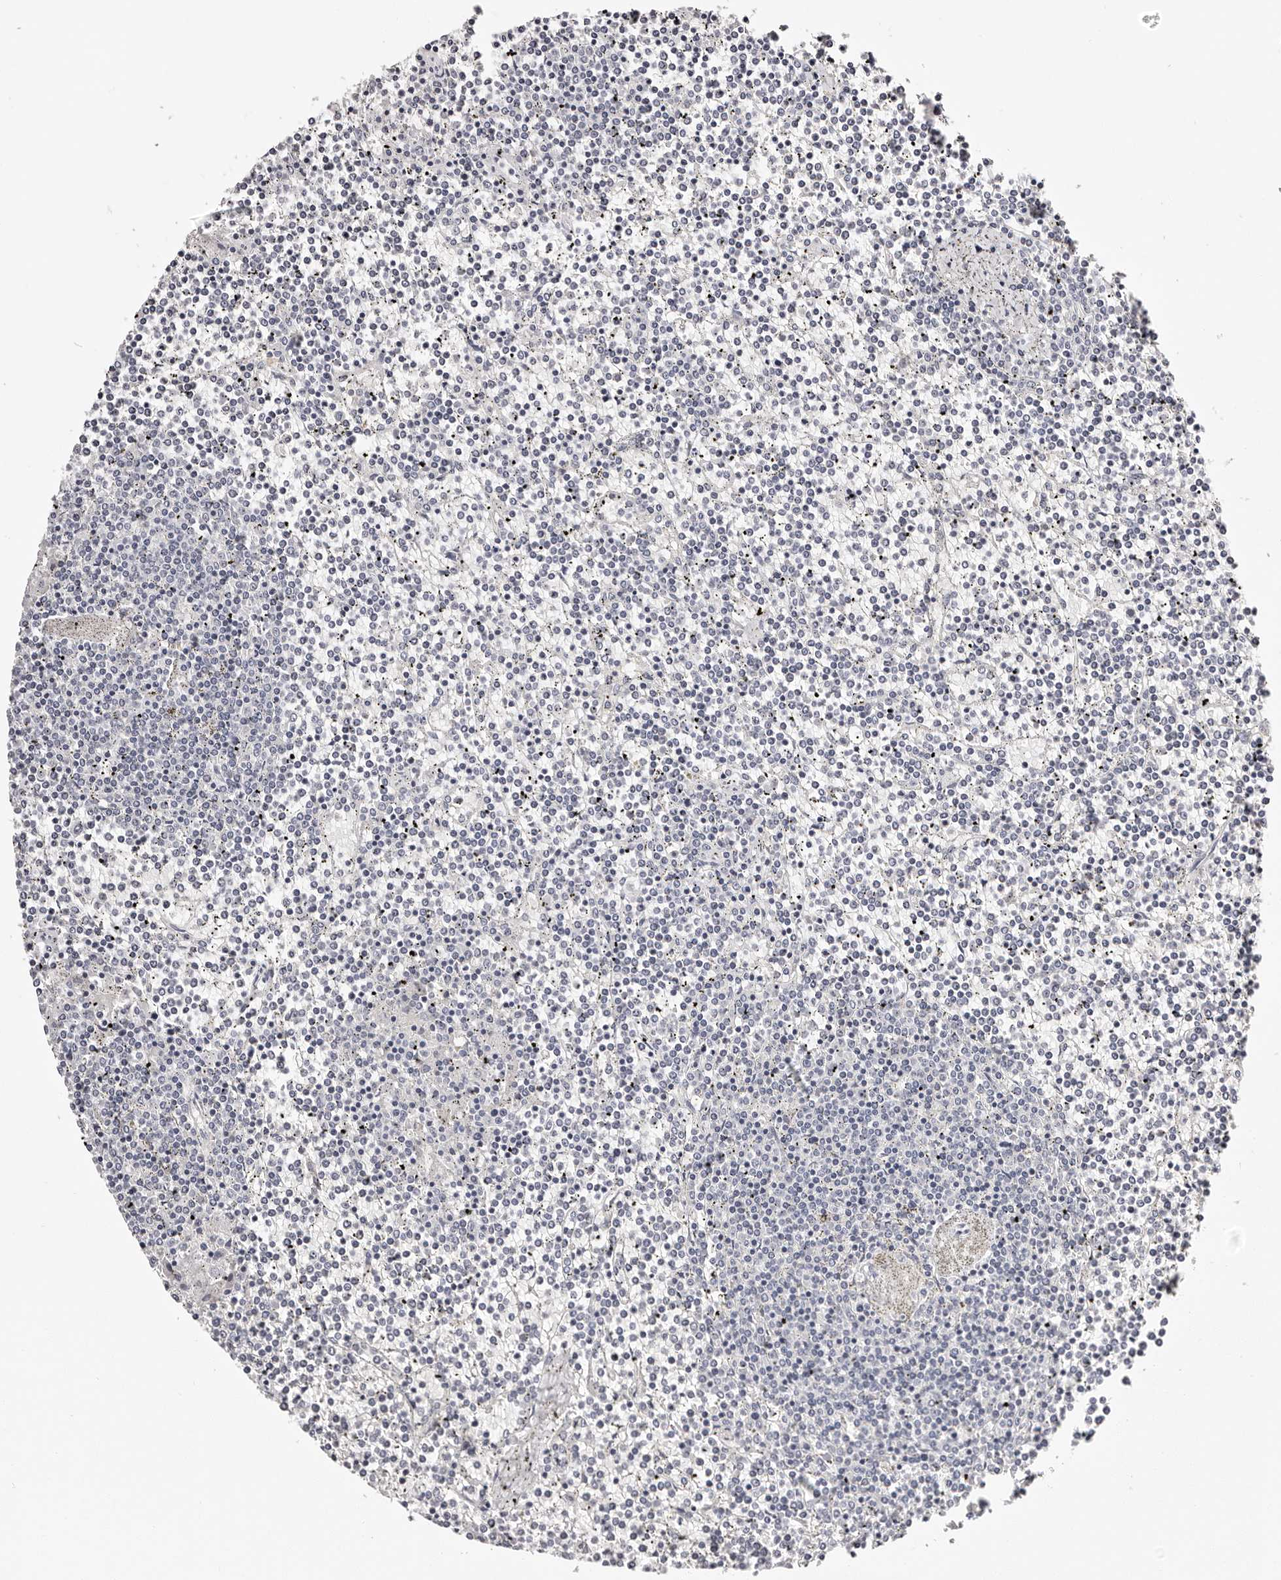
{"staining": {"intensity": "negative", "quantity": "none", "location": "none"}, "tissue": "lymphoma", "cell_type": "Tumor cells", "image_type": "cancer", "snomed": [{"axis": "morphology", "description": "Malignant lymphoma, non-Hodgkin's type, Low grade"}, {"axis": "topography", "description": "Spleen"}], "caption": "Protein analysis of lymphoma reveals no significant staining in tumor cells. (DAB immunohistochemistry (IHC), high magnification).", "gene": "ROM1", "patient": {"sex": "female", "age": 19}}